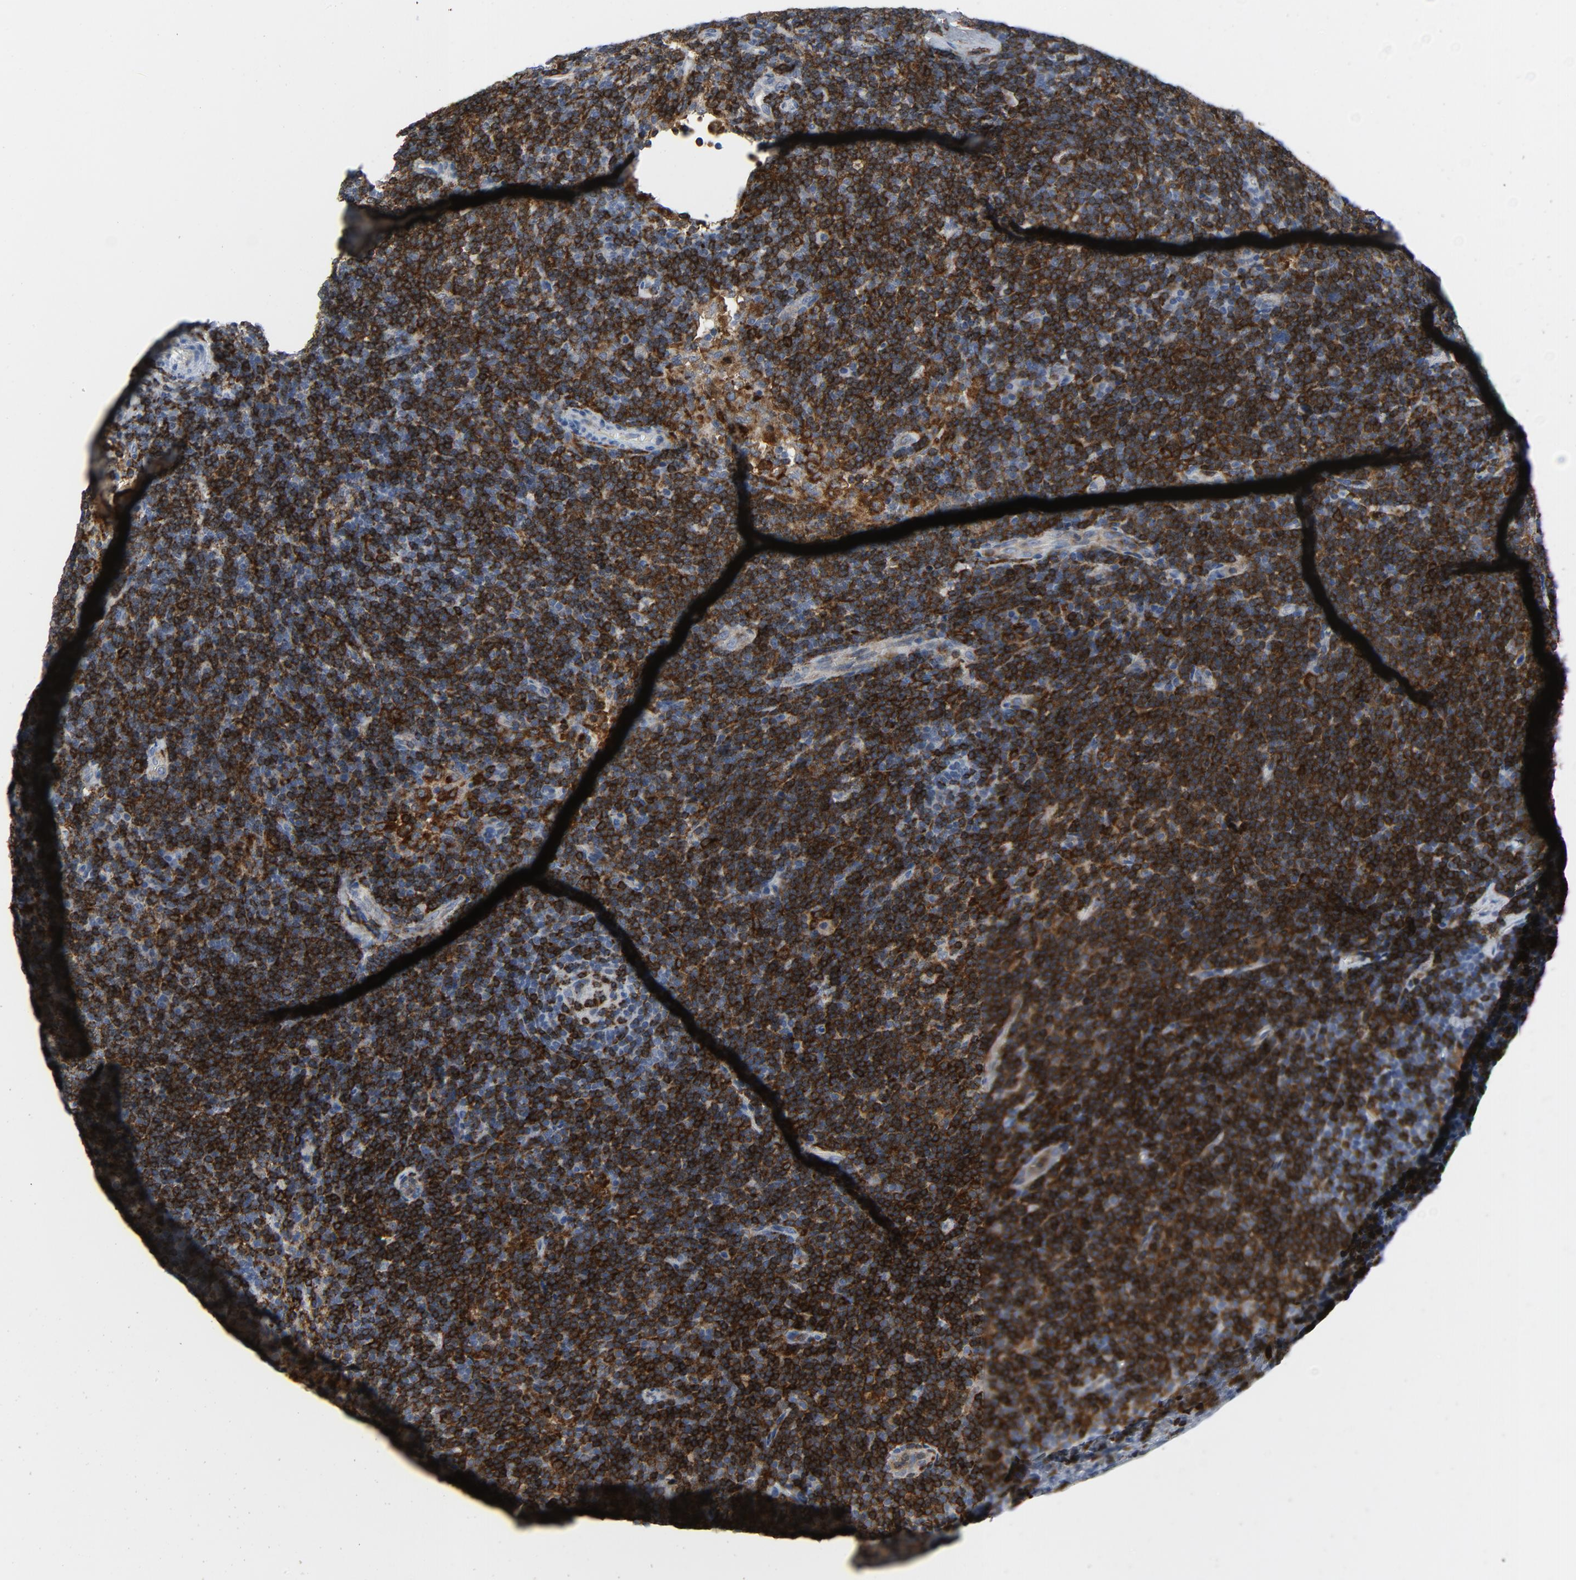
{"staining": {"intensity": "strong", "quantity": ">75%", "location": "cytoplasmic/membranous"}, "tissue": "lymphoma", "cell_type": "Tumor cells", "image_type": "cancer", "snomed": [{"axis": "morphology", "description": "Malignant lymphoma, non-Hodgkin's type, Low grade"}, {"axis": "topography", "description": "Lymph node"}], "caption": "Human malignant lymphoma, non-Hodgkin's type (low-grade) stained with a brown dye displays strong cytoplasmic/membranous positive expression in about >75% of tumor cells.", "gene": "LCP2", "patient": {"sex": "male", "age": 70}}